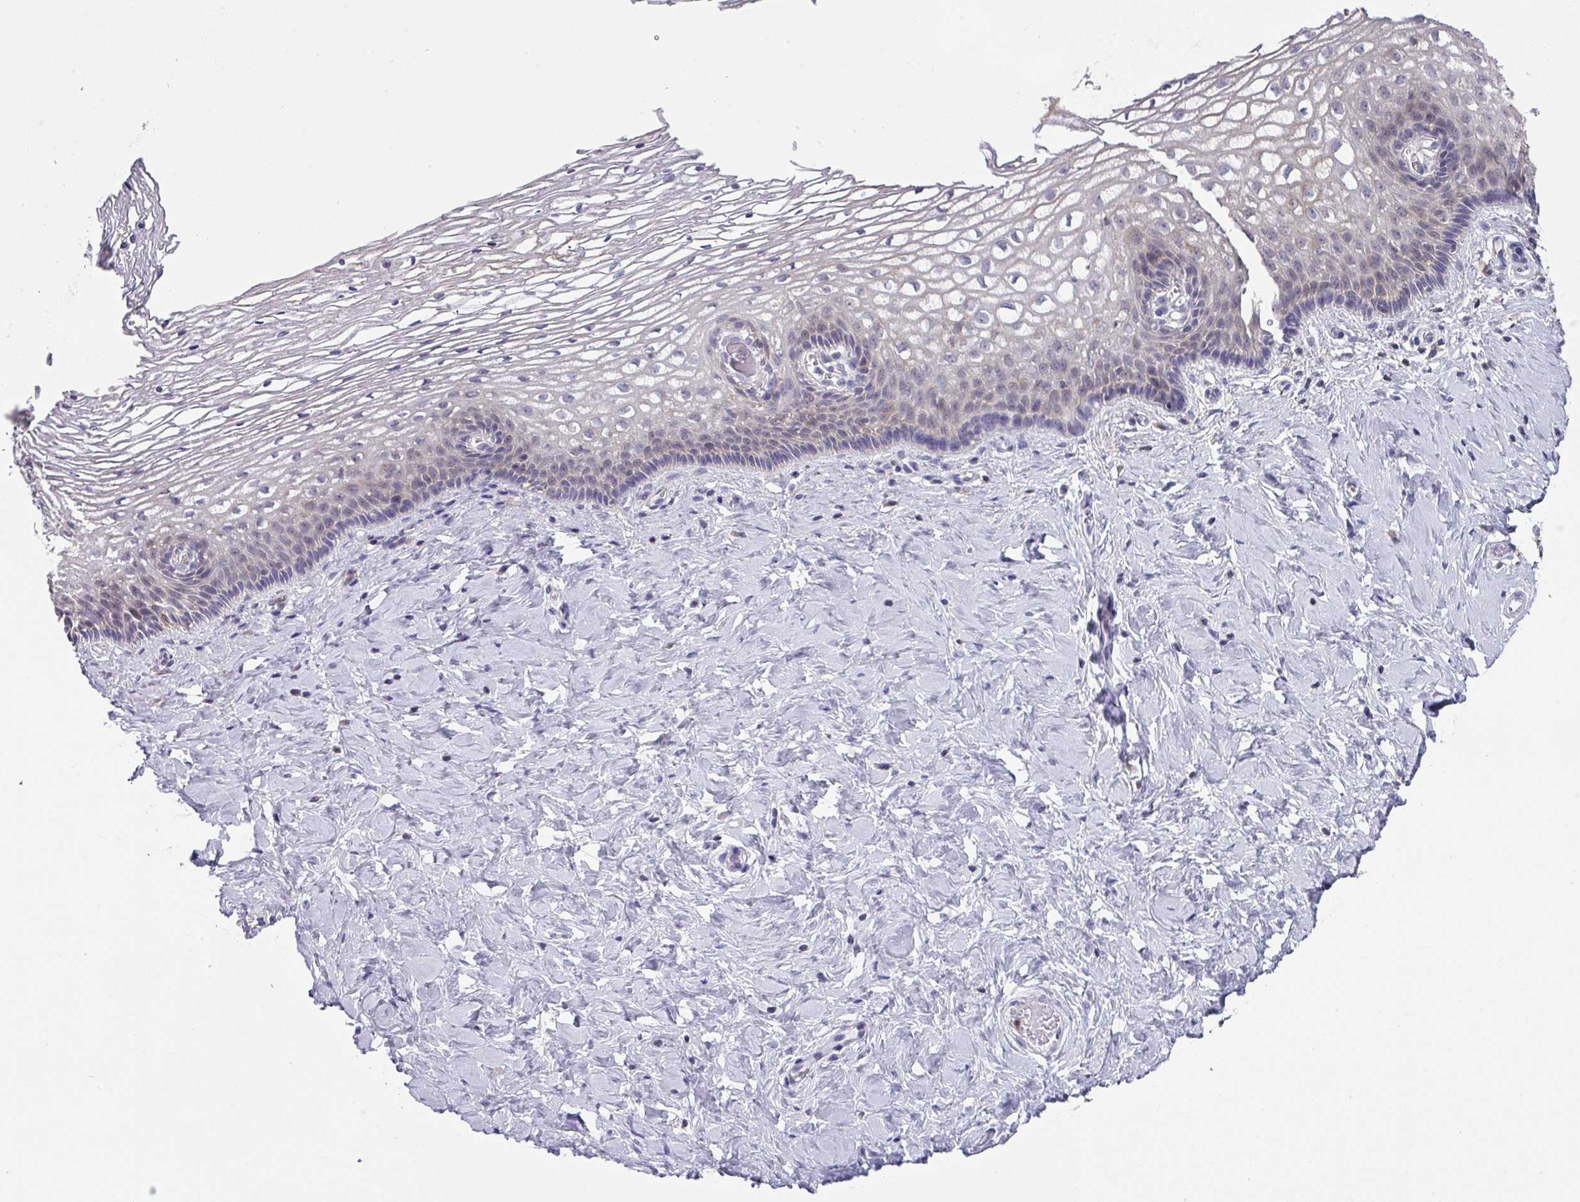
{"staining": {"intensity": "moderate", "quantity": ">75%", "location": "cytoplasmic/membranous,nuclear"}, "tissue": "cervix", "cell_type": "Glandular cells", "image_type": "normal", "snomed": [{"axis": "morphology", "description": "Normal tissue, NOS"}, {"axis": "topography", "description": "Cervix"}], "caption": "This photomicrograph exhibits immunohistochemistry (IHC) staining of unremarkable human cervix, with medium moderate cytoplasmic/membranous,nuclear positivity in approximately >75% of glandular cells.", "gene": "DCAF12L1", "patient": {"sex": "female", "age": 36}}